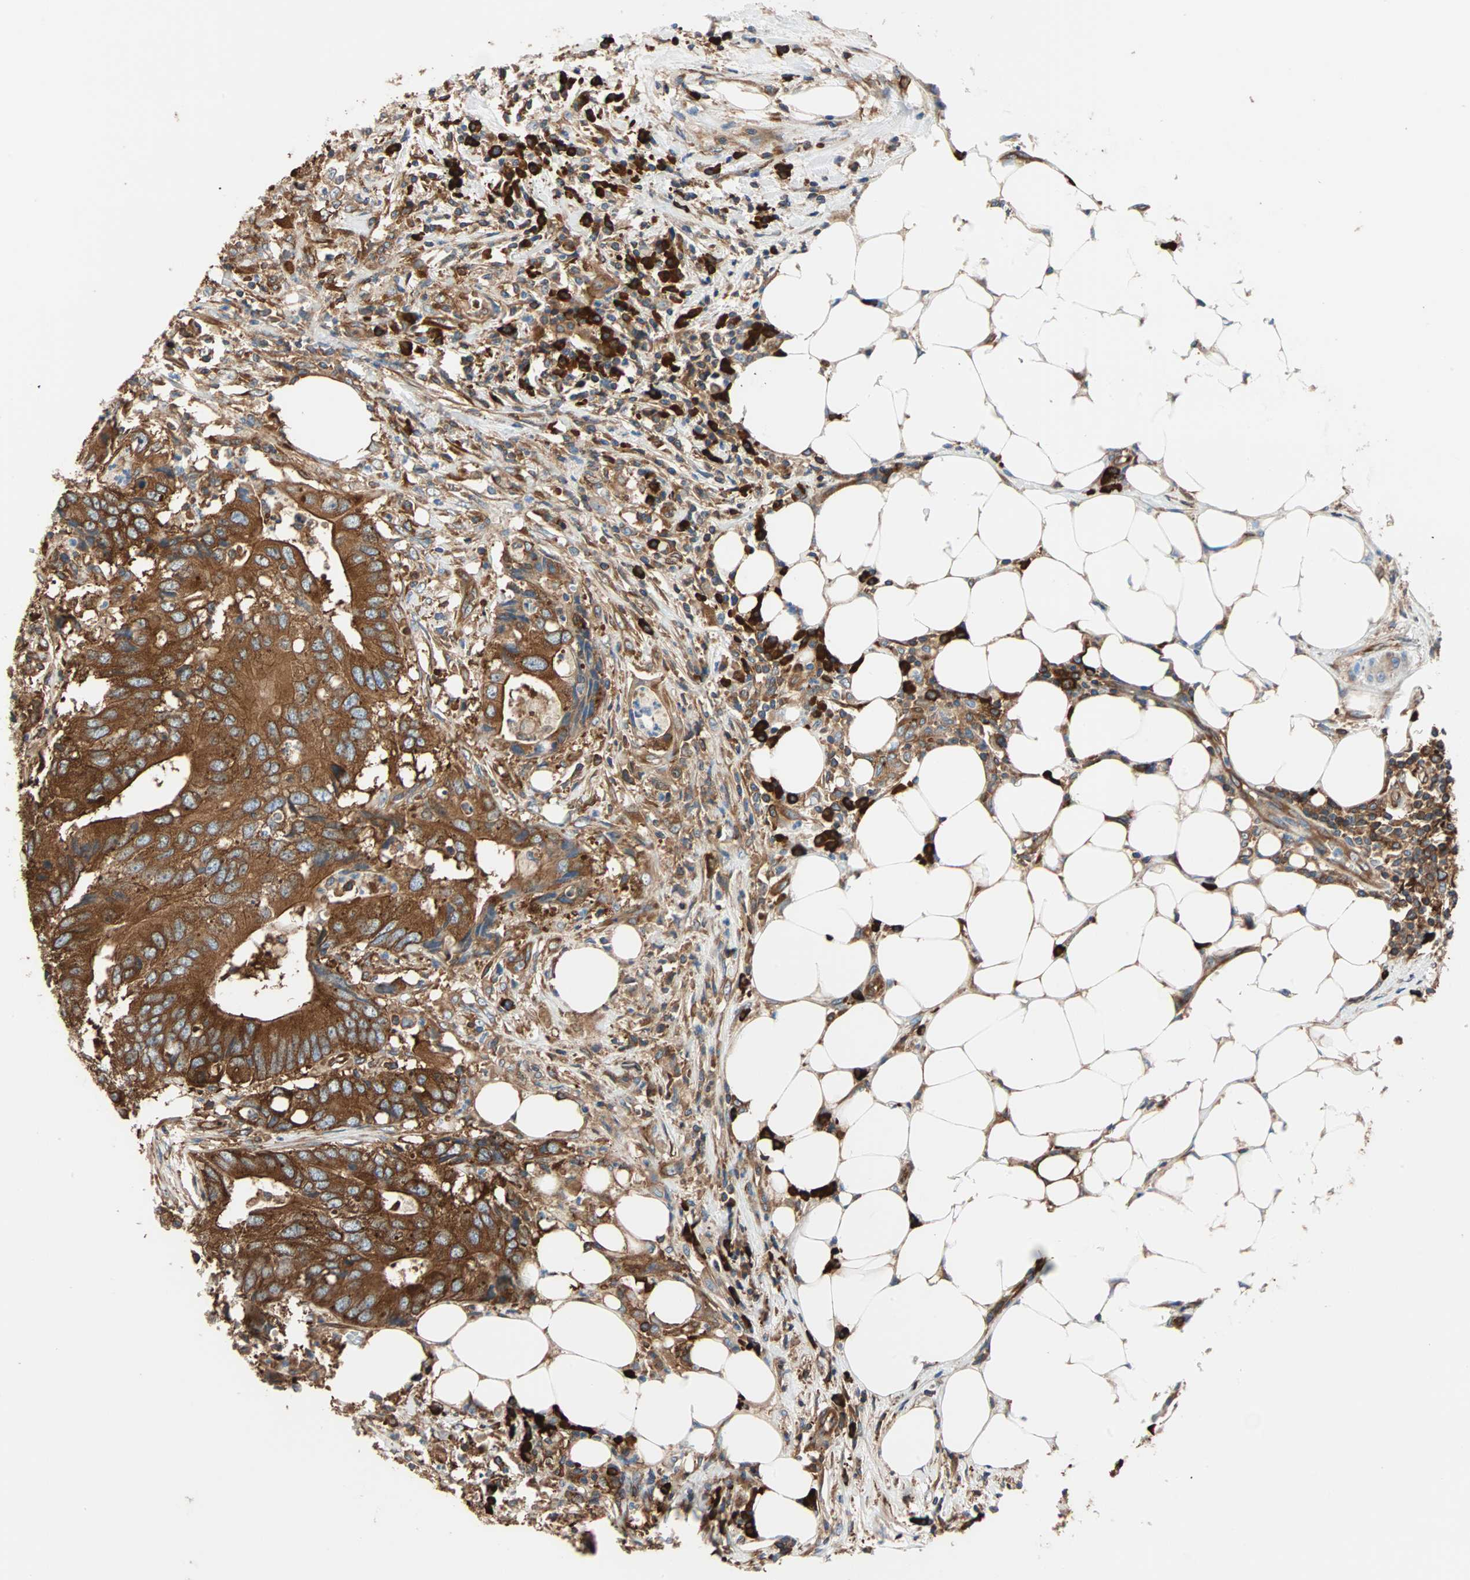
{"staining": {"intensity": "strong", "quantity": ">75%", "location": "cytoplasmic/membranous"}, "tissue": "colorectal cancer", "cell_type": "Tumor cells", "image_type": "cancer", "snomed": [{"axis": "morphology", "description": "Adenocarcinoma, NOS"}, {"axis": "topography", "description": "Colon"}], "caption": "A high-resolution photomicrograph shows immunohistochemistry (IHC) staining of adenocarcinoma (colorectal), which displays strong cytoplasmic/membranous staining in about >75% of tumor cells. (DAB (3,3'-diaminobenzidine) IHC with brightfield microscopy, high magnification).", "gene": "EEF2", "patient": {"sex": "male", "age": 71}}